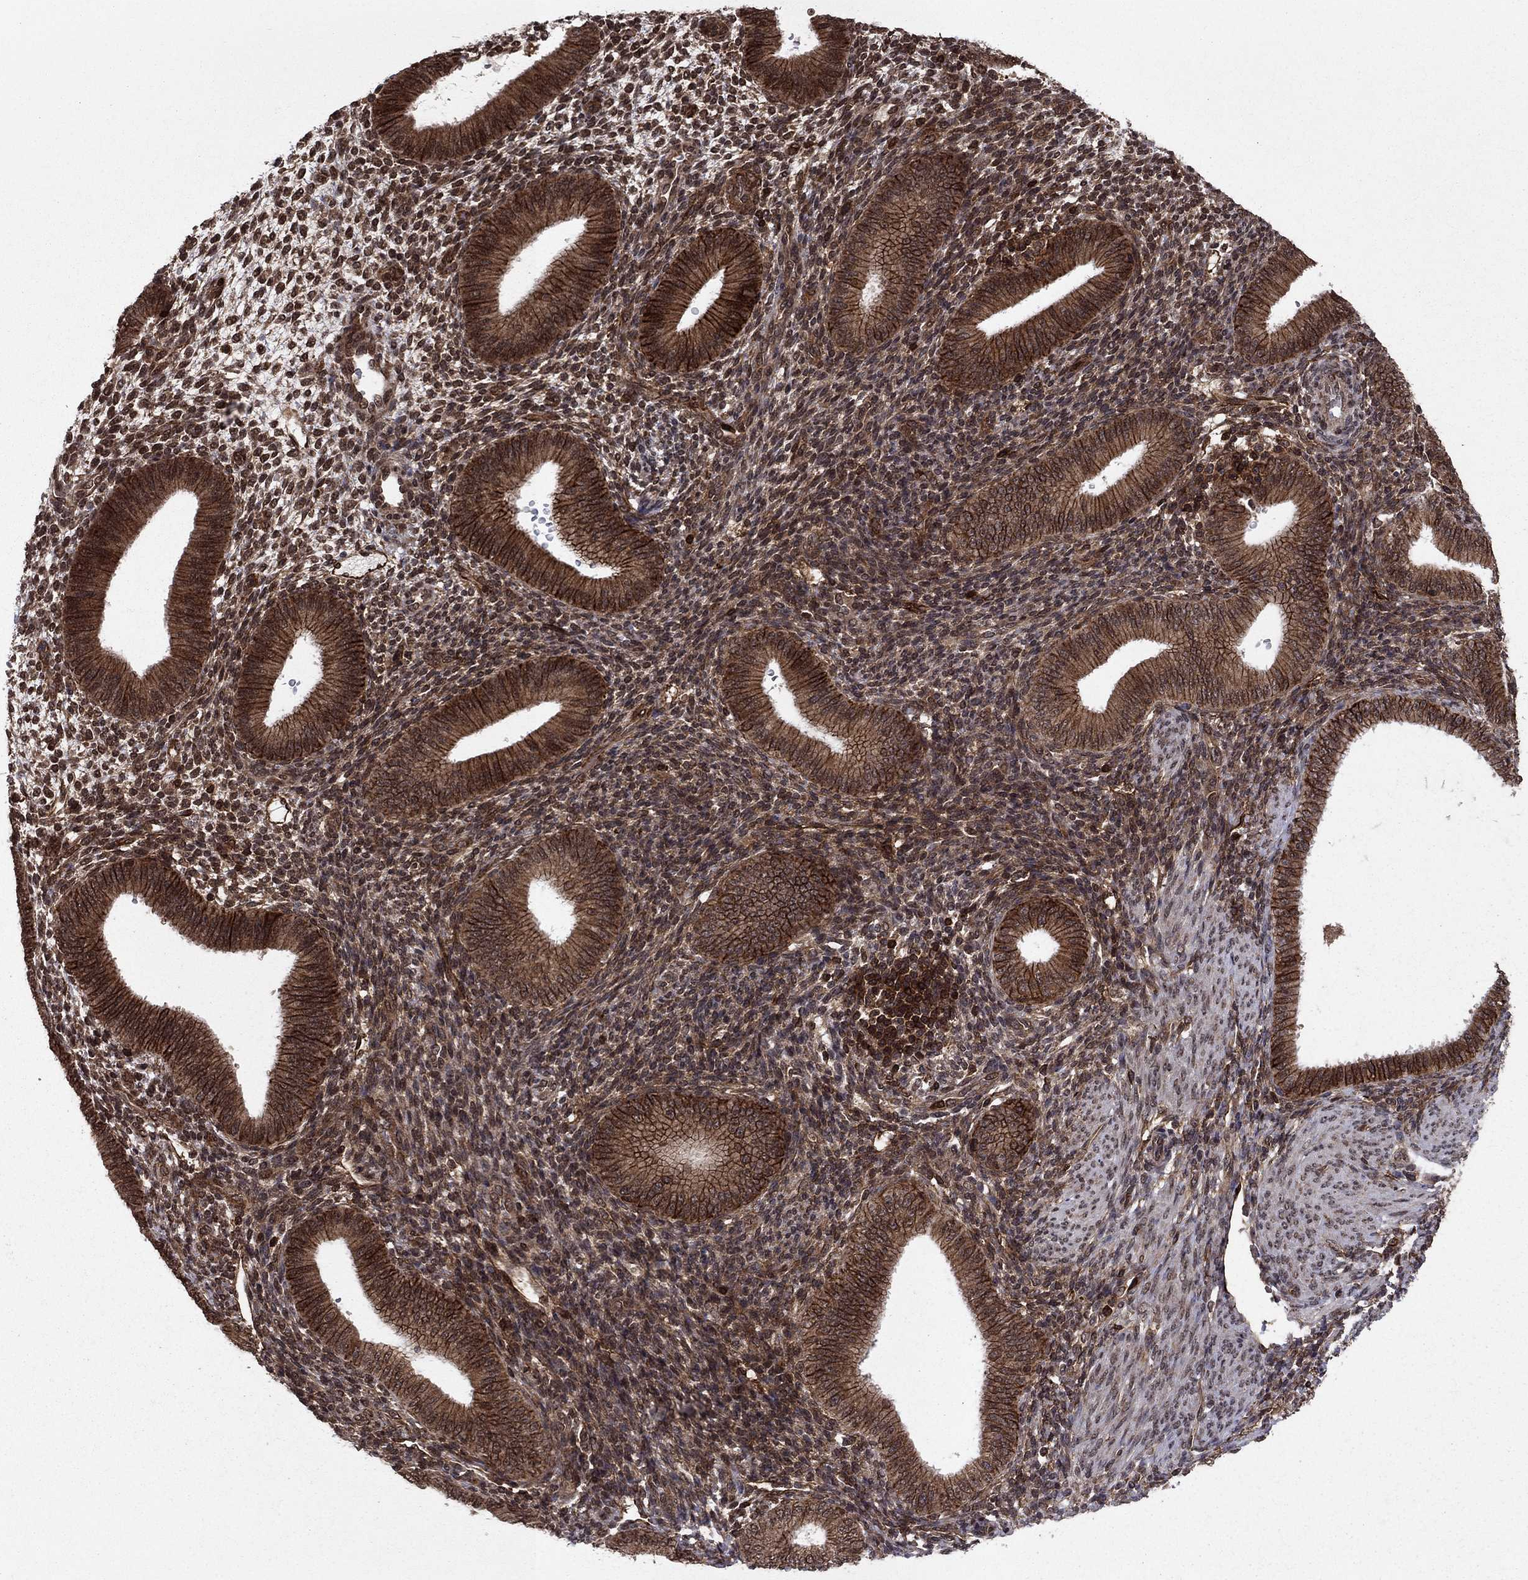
{"staining": {"intensity": "strong", "quantity": "25%-75%", "location": "nuclear"}, "tissue": "endometrium", "cell_type": "Cells in endometrial stroma", "image_type": "normal", "snomed": [{"axis": "morphology", "description": "Normal tissue, NOS"}, {"axis": "topography", "description": "Endometrium"}], "caption": "About 25%-75% of cells in endometrial stroma in normal human endometrium demonstrate strong nuclear protein staining as visualized by brown immunohistochemical staining.", "gene": "SSX2IP", "patient": {"sex": "female", "age": 39}}